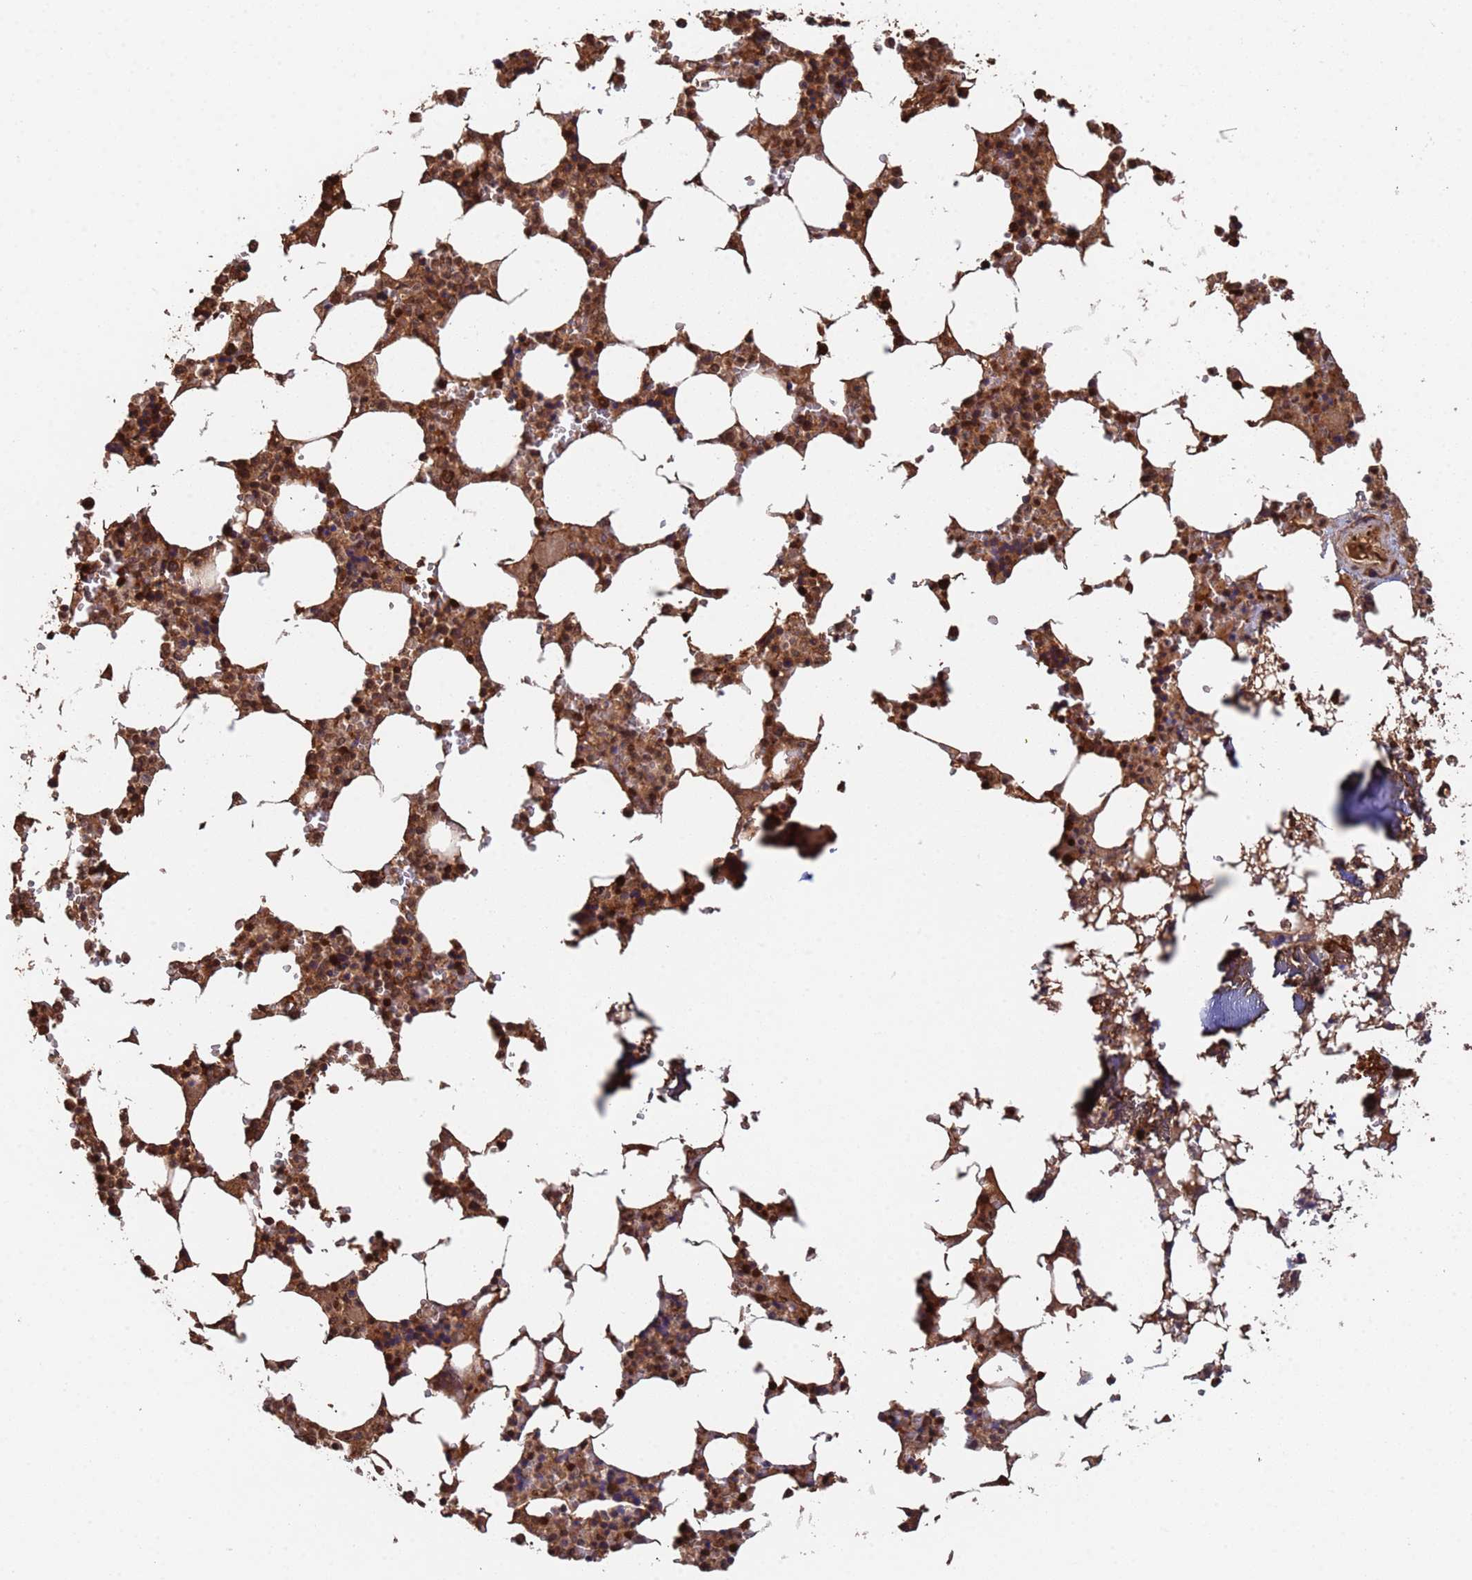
{"staining": {"intensity": "strong", "quantity": "25%-75%", "location": "nuclear"}, "tissue": "bone marrow", "cell_type": "Hematopoietic cells", "image_type": "normal", "snomed": [{"axis": "morphology", "description": "Normal tissue, NOS"}, {"axis": "topography", "description": "Bone marrow"}], "caption": "Protein staining of benign bone marrow exhibits strong nuclear expression in approximately 25%-75% of hematopoietic cells.", "gene": "SUMO2", "patient": {"sex": "male", "age": 64}}